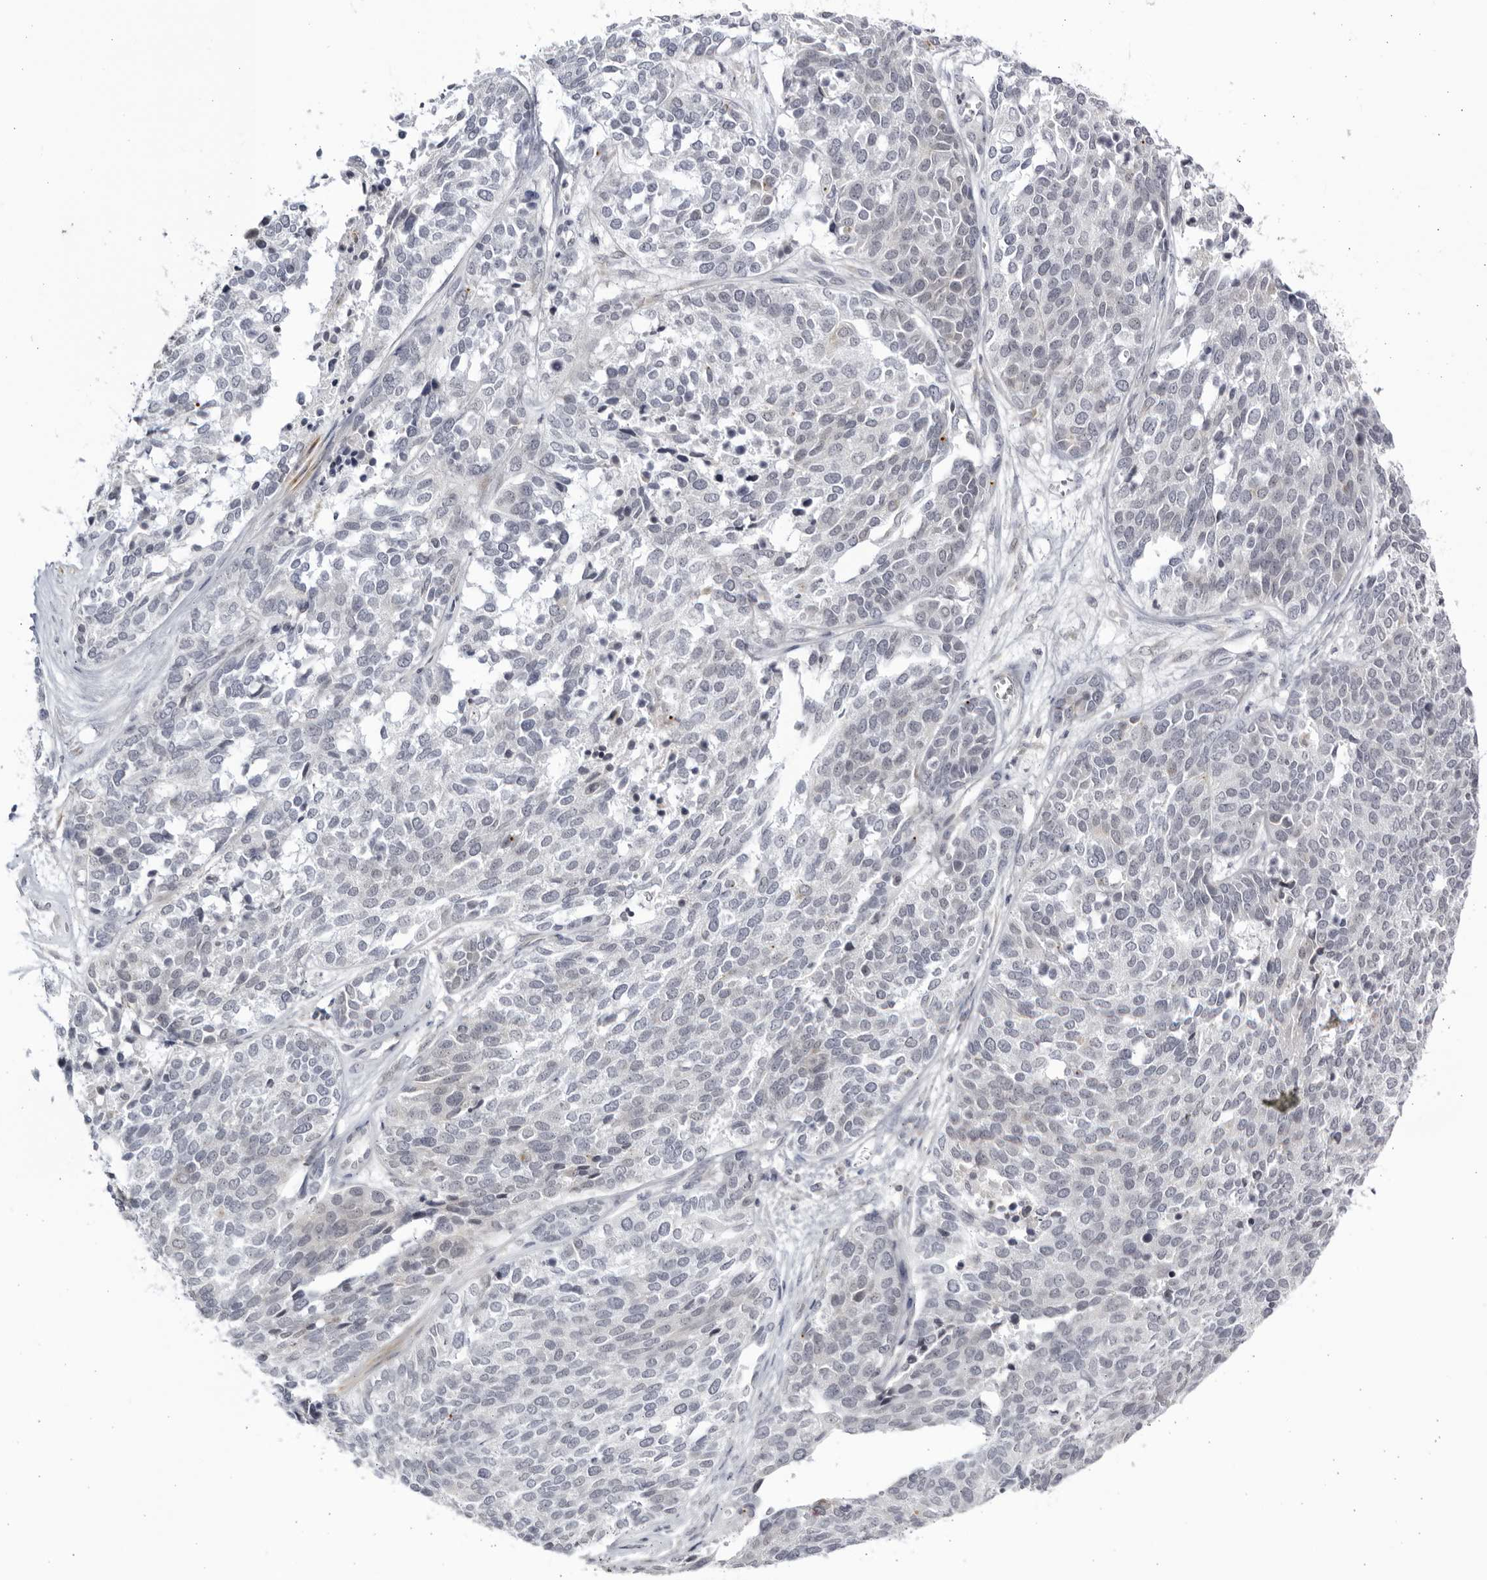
{"staining": {"intensity": "negative", "quantity": "none", "location": "none"}, "tissue": "ovarian cancer", "cell_type": "Tumor cells", "image_type": "cancer", "snomed": [{"axis": "morphology", "description": "Cystadenocarcinoma, serous, NOS"}, {"axis": "topography", "description": "Ovary"}], "caption": "DAB immunohistochemical staining of human serous cystadenocarcinoma (ovarian) demonstrates no significant staining in tumor cells.", "gene": "CNBD1", "patient": {"sex": "female", "age": 44}}